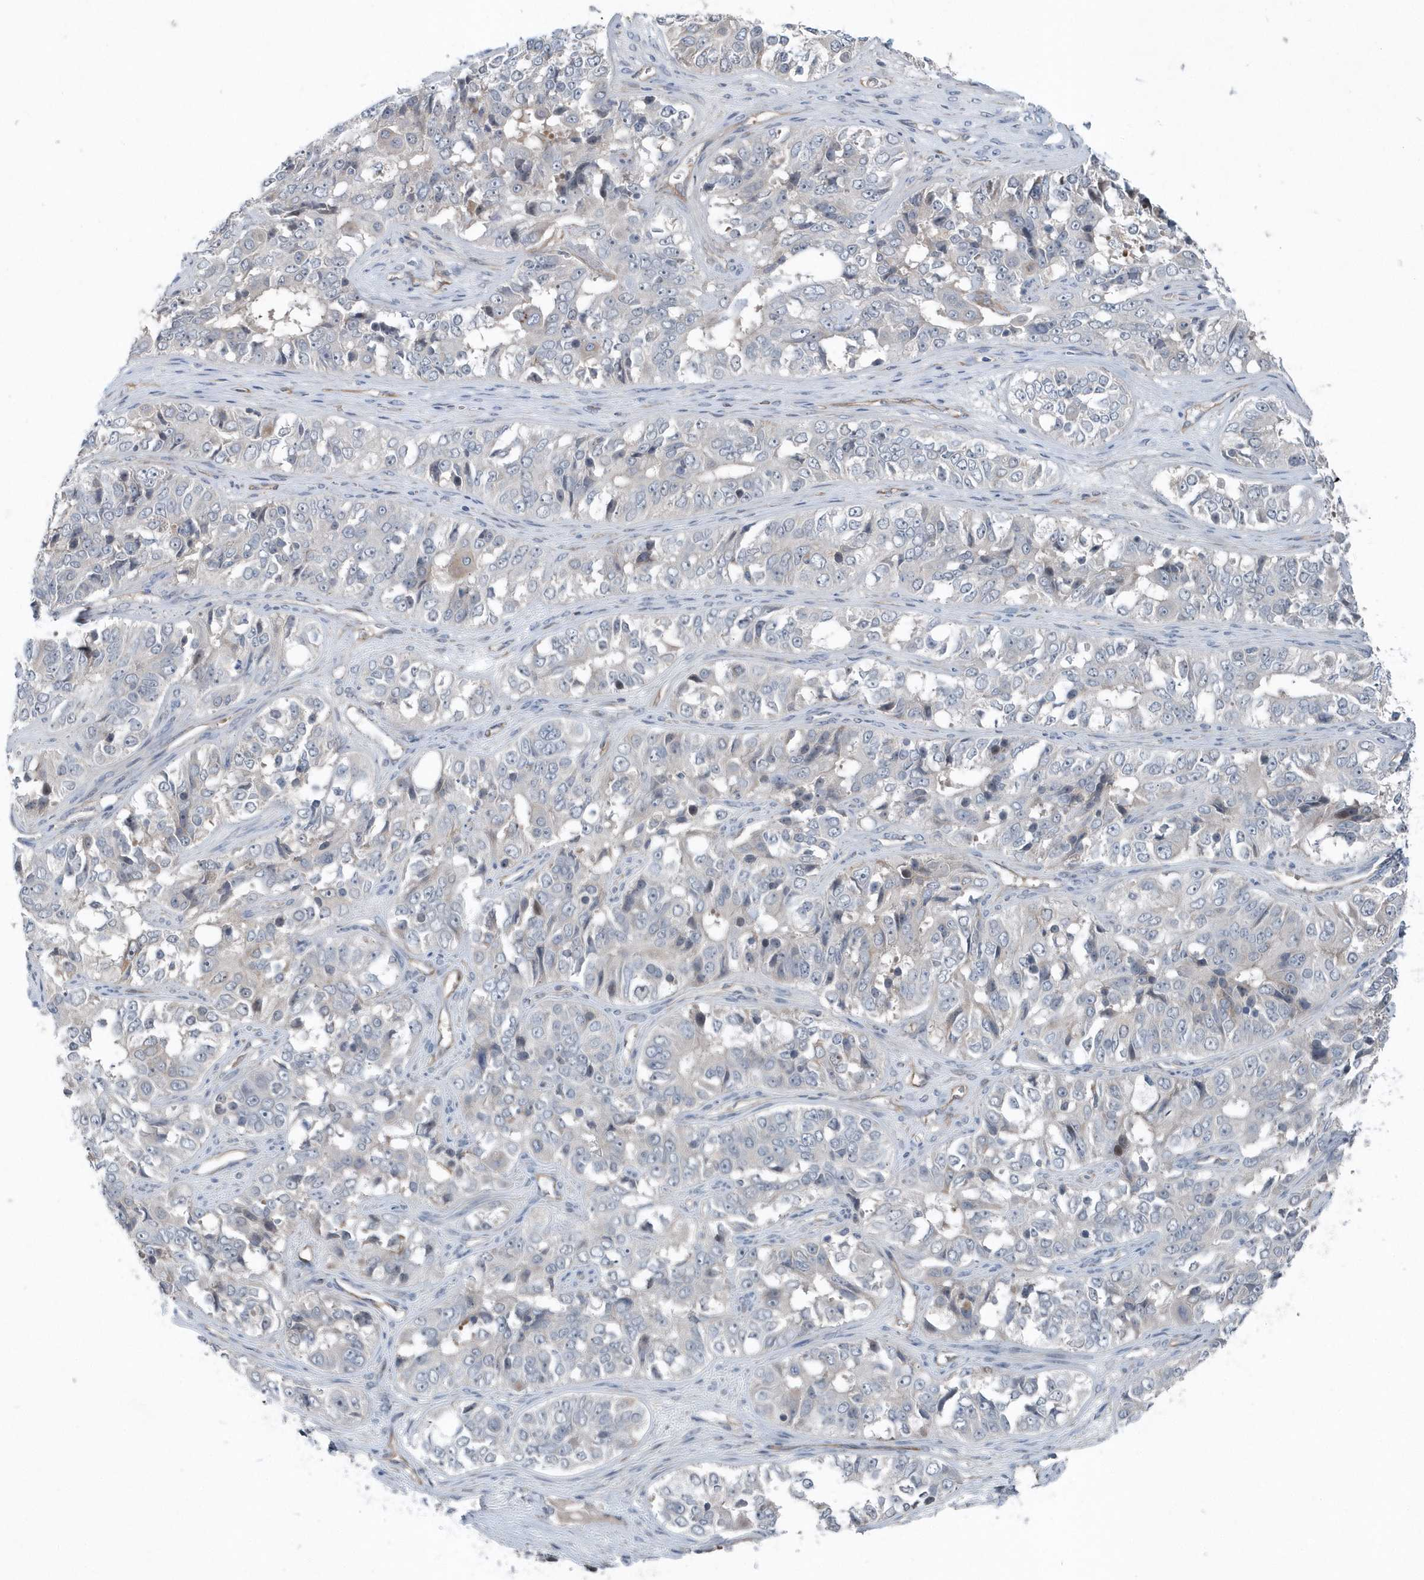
{"staining": {"intensity": "negative", "quantity": "none", "location": "none"}, "tissue": "ovarian cancer", "cell_type": "Tumor cells", "image_type": "cancer", "snomed": [{"axis": "morphology", "description": "Carcinoma, endometroid"}, {"axis": "topography", "description": "Ovary"}], "caption": "This is an IHC micrograph of human ovarian endometroid carcinoma. There is no positivity in tumor cells.", "gene": "MCC", "patient": {"sex": "female", "age": 51}}